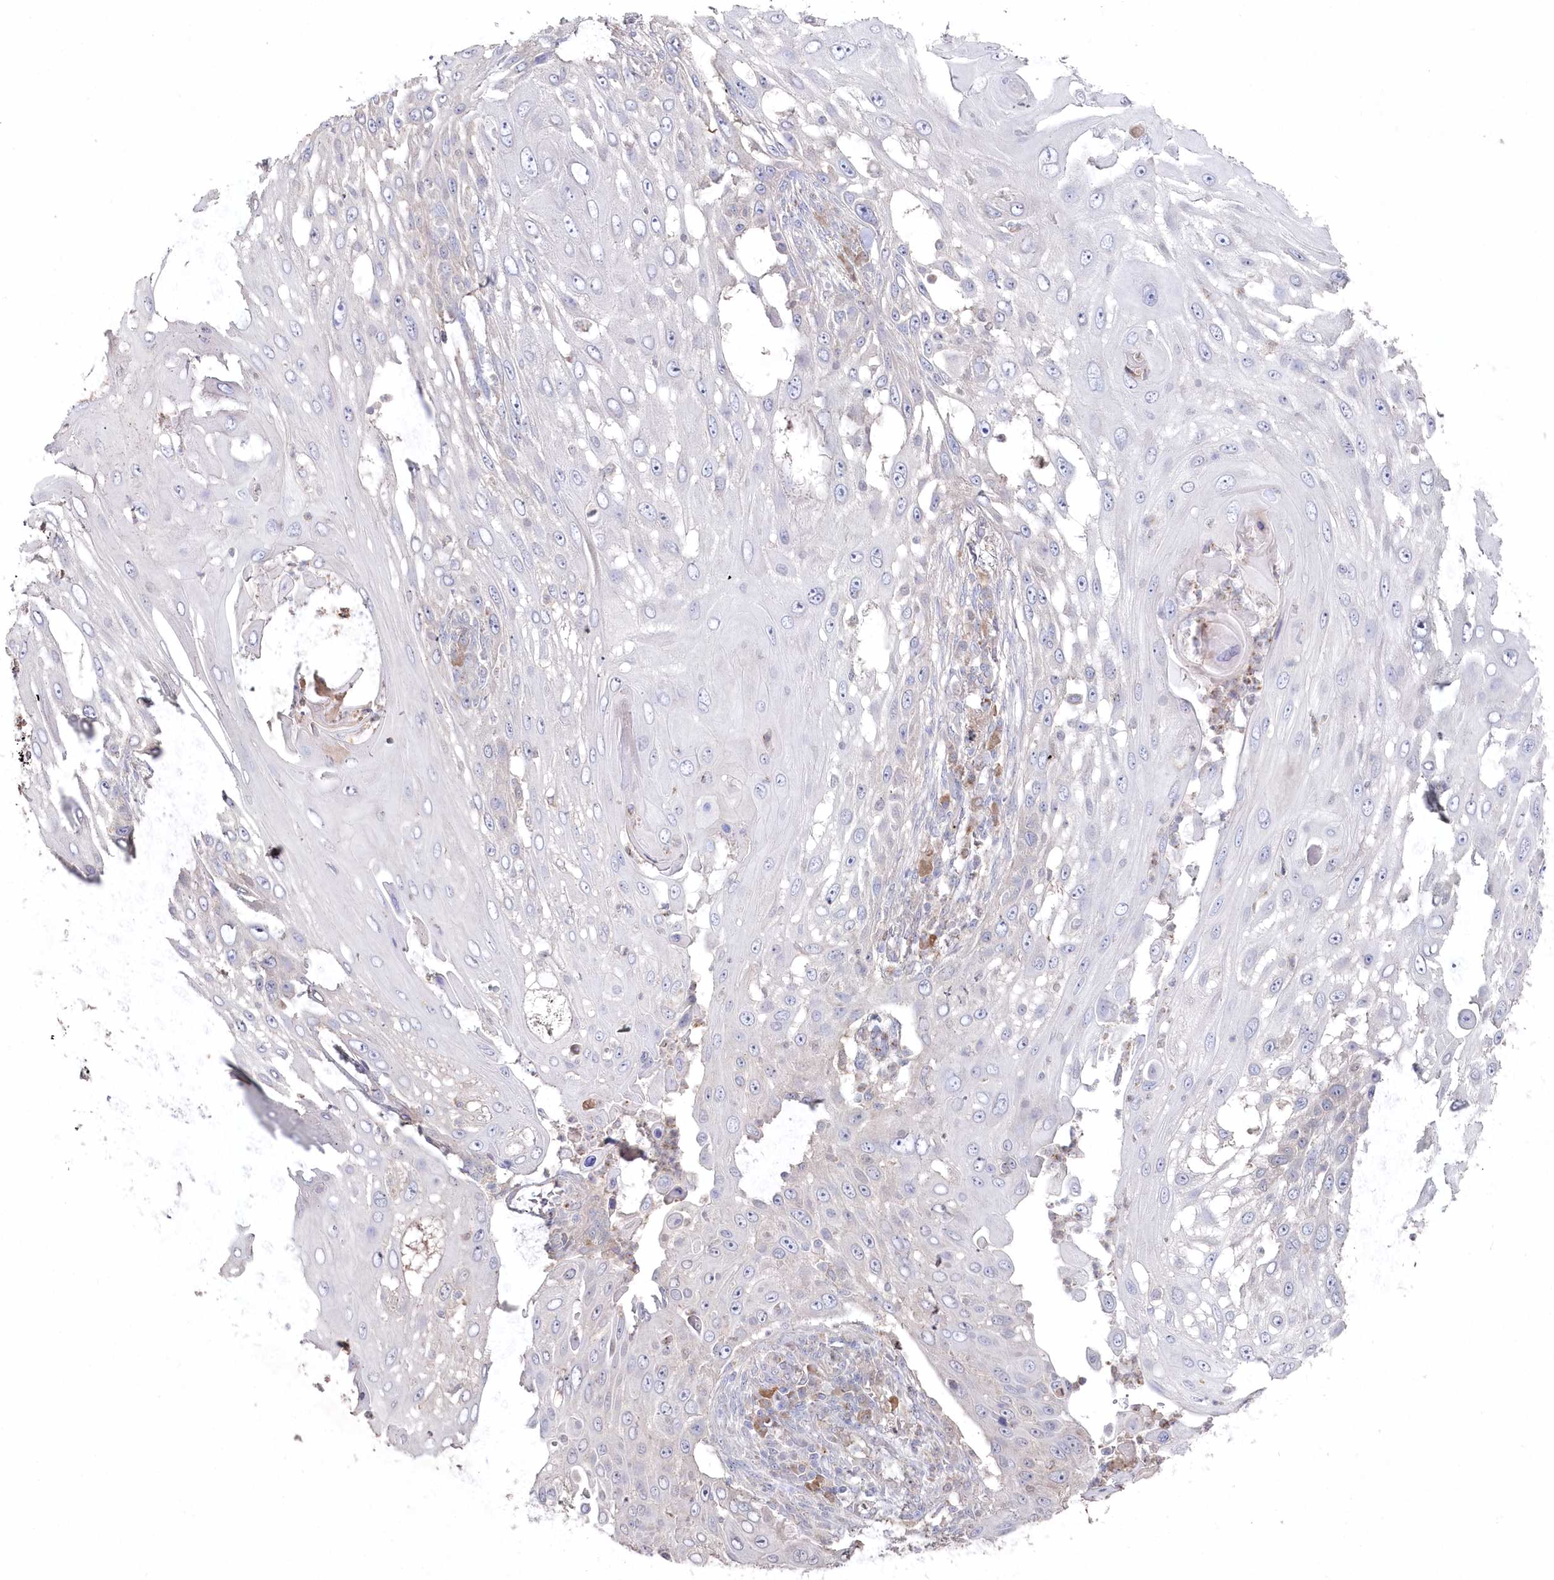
{"staining": {"intensity": "negative", "quantity": "none", "location": "none"}, "tissue": "skin cancer", "cell_type": "Tumor cells", "image_type": "cancer", "snomed": [{"axis": "morphology", "description": "Squamous cell carcinoma, NOS"}, {"axis": "topography", "description": "Skin"}], "caption": "Immunohistochemical staining of human squamous cell carcinoma (skin) demonstrates no significant positivity in tumor cells. Nuclei are stained in blue.", "gene": "TGFBRAP1", "patient": {"sex": "female", "age": 44}}